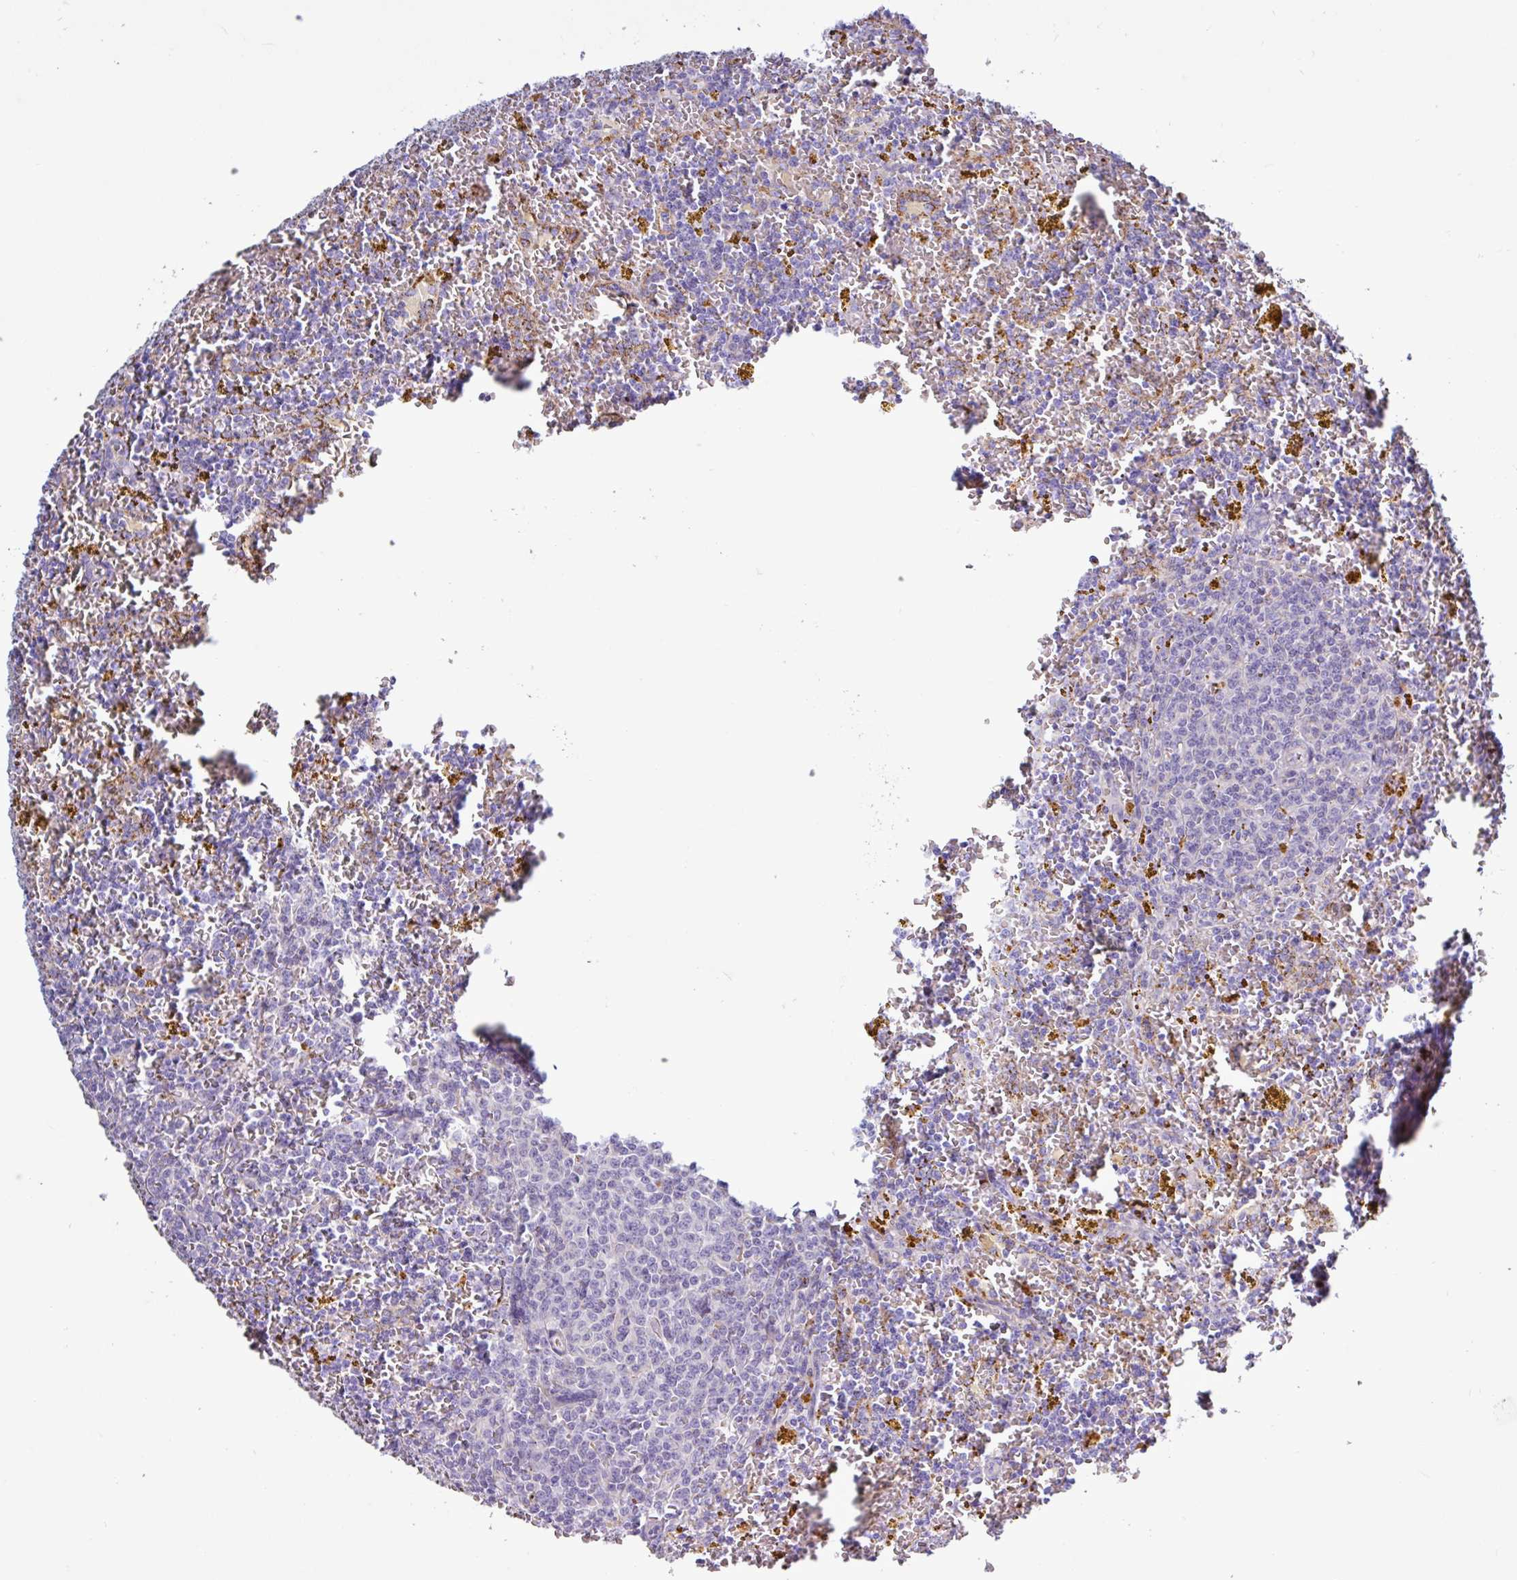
{"staining": {"intensity": "negative", "quantity": "none", "location": "none"}, "tissue": "lymphoma", "cell_type": "Tumor cells", "image_type": "cancer", "snomed": [{"axis": "morphology", "description": "Malignant lymphoma, non-Hodgkin's type, Low grade"}, {"axis": "topography", "description": "Spleen"}, {"axis": "topography", "description": "Lymph node"}], "caption": "IHC image of malignant lymphoma, non-Hodgkin's type (low-grade) stained for a protein (brown), which demonstrates no staining in tumor cells. (DAB IHC, high magnification).", "gene": "AMIGO2", "patient": {"sex": "female", "age": 66}}